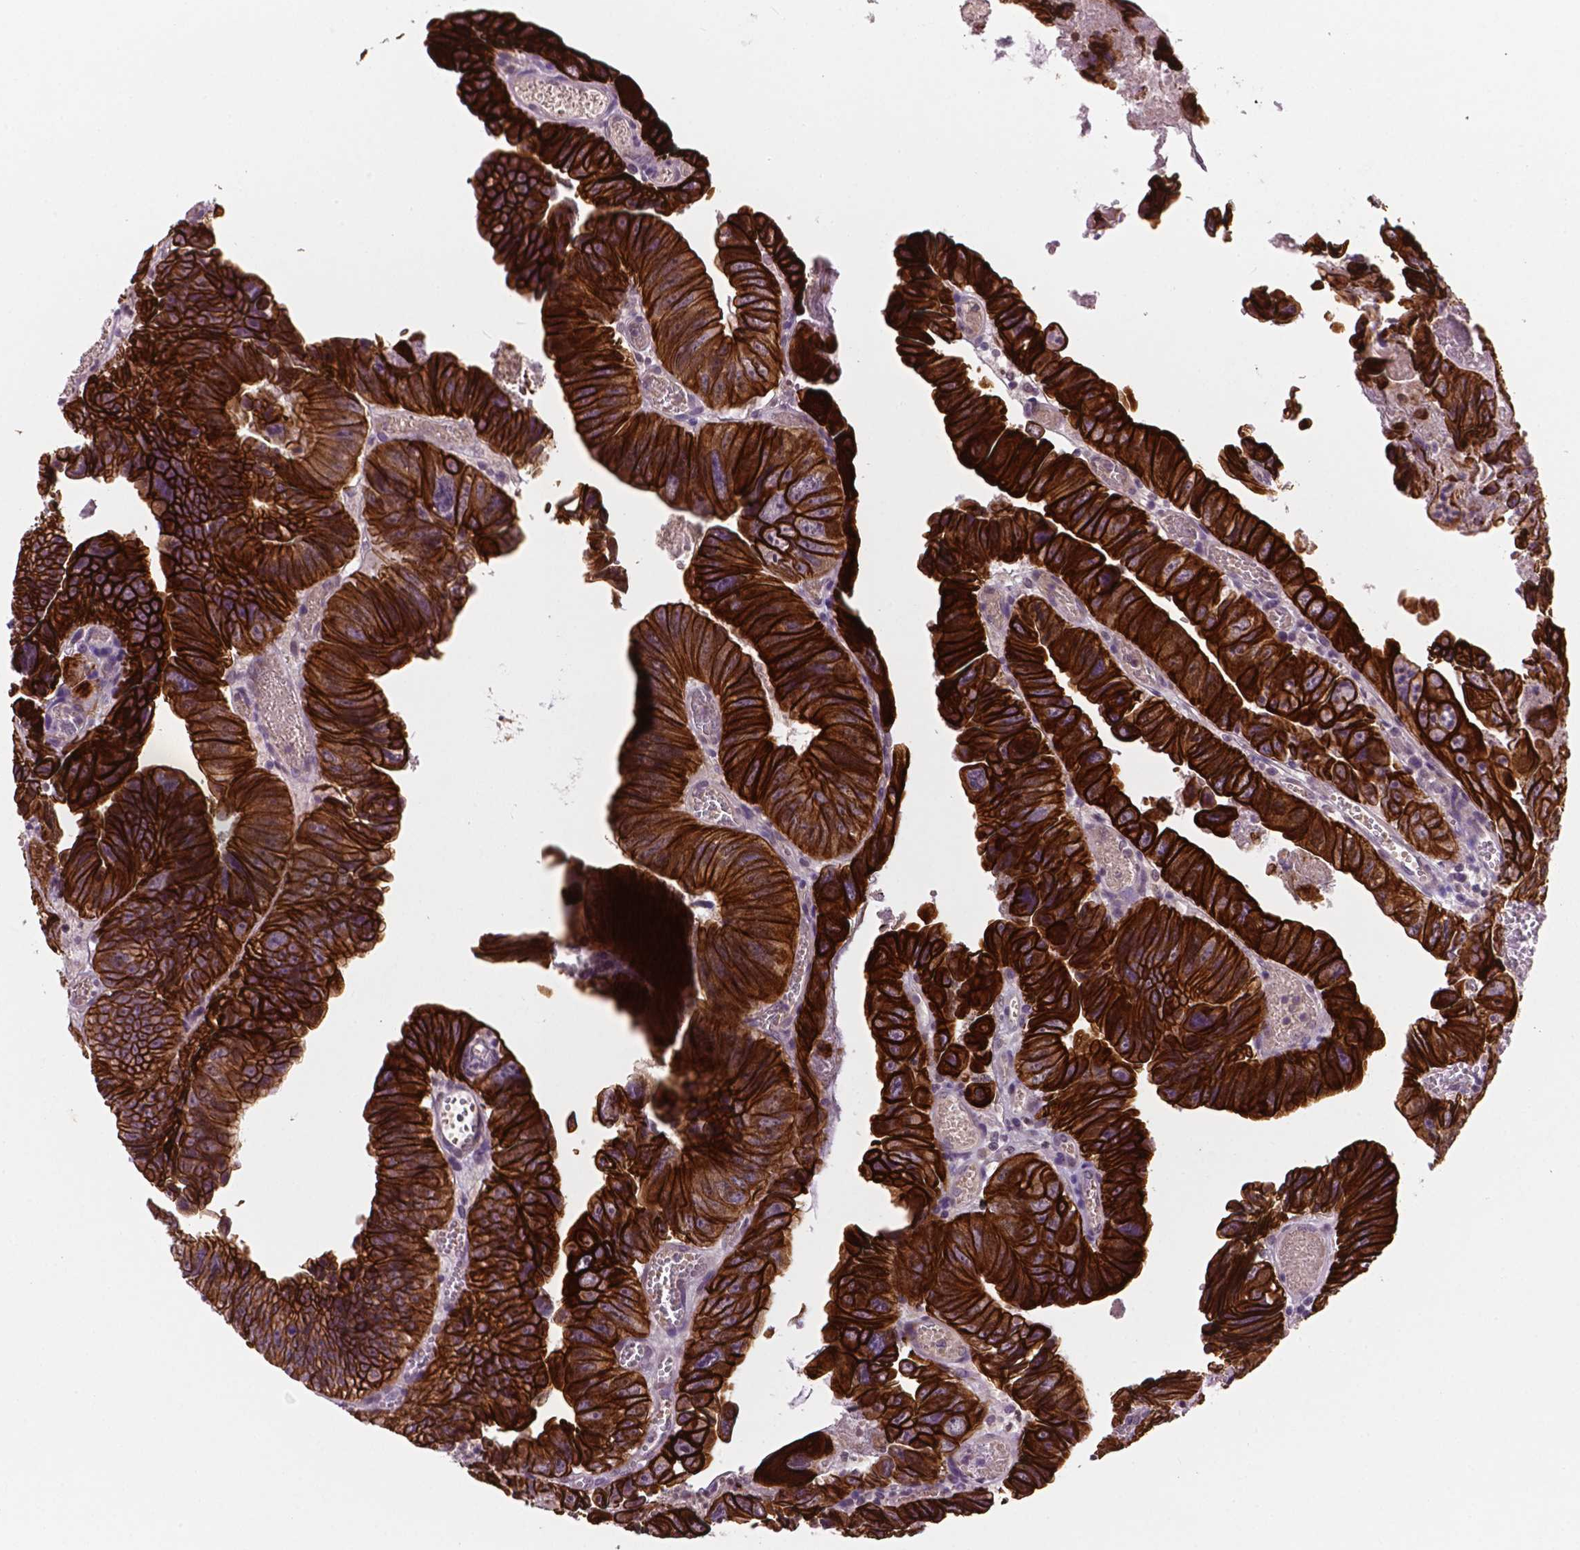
{"staining": {"intensity": "strong", "quantity": ">75%", "location": "cytoplasmic/membranous"}, "tissue": "colorectal cancer", "cell_type": "Tumor cells", "image_type": "cancer", "snomed": [{"axis": "morphology", "description": "Adenocarcinoma, NOS"}, {"axis": "topography", "description": "Colon"}], "caption": "Colorectal adenocarcinoma tissue shows strong cytoplasmic/membranous expression in about >75% of tumor cells (brown staining indicates protein expression, while blue staining denotes nuclei).", "gene": "SHLD3", "patient": {"sex": "female", "age": 84}}